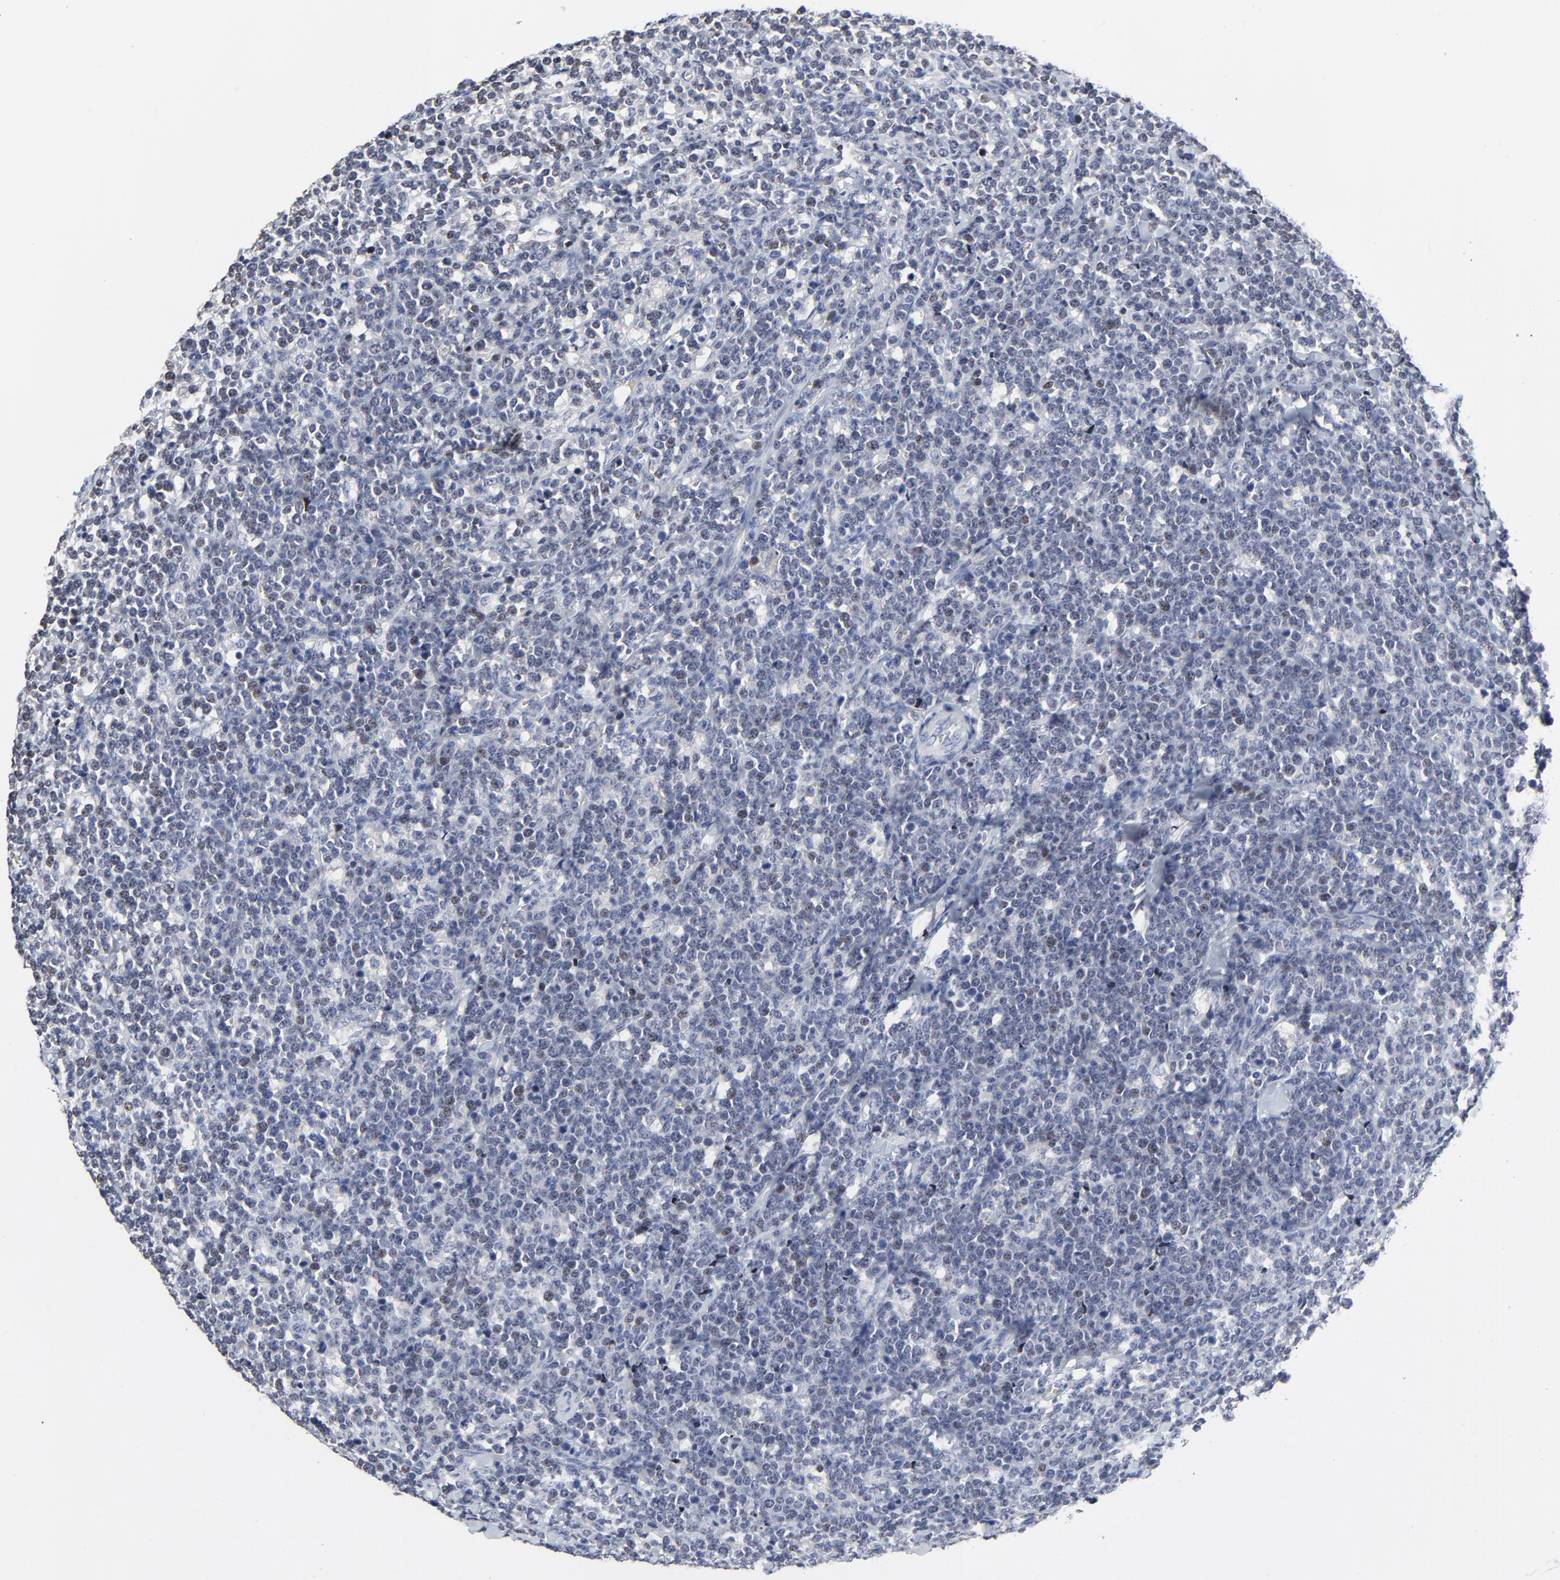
{"staining": {"intensity": "weak", "quantity": "<25%", "location": "nuclear"}, "tissue": "lymphoma", "cell_type": "Tumor cells", "image_type": "cancer", "snomed": [{"axis": "morphology", "description": "Malignant lymphoma, non-Hodgkin's type, High grade"}, {"axis": "topography", "description": "Small intestine"}, {"axis": "topography", "description": "Colon"}], "caption": "Human malignant lymphoma, non-Hodgkin's type (high-grade) stained for a protein using immunohistochemistry (IHC) shows no positivity in tumor cells.", "gene": "LNX1", "patient": {"sex": "male", "age": 8}}